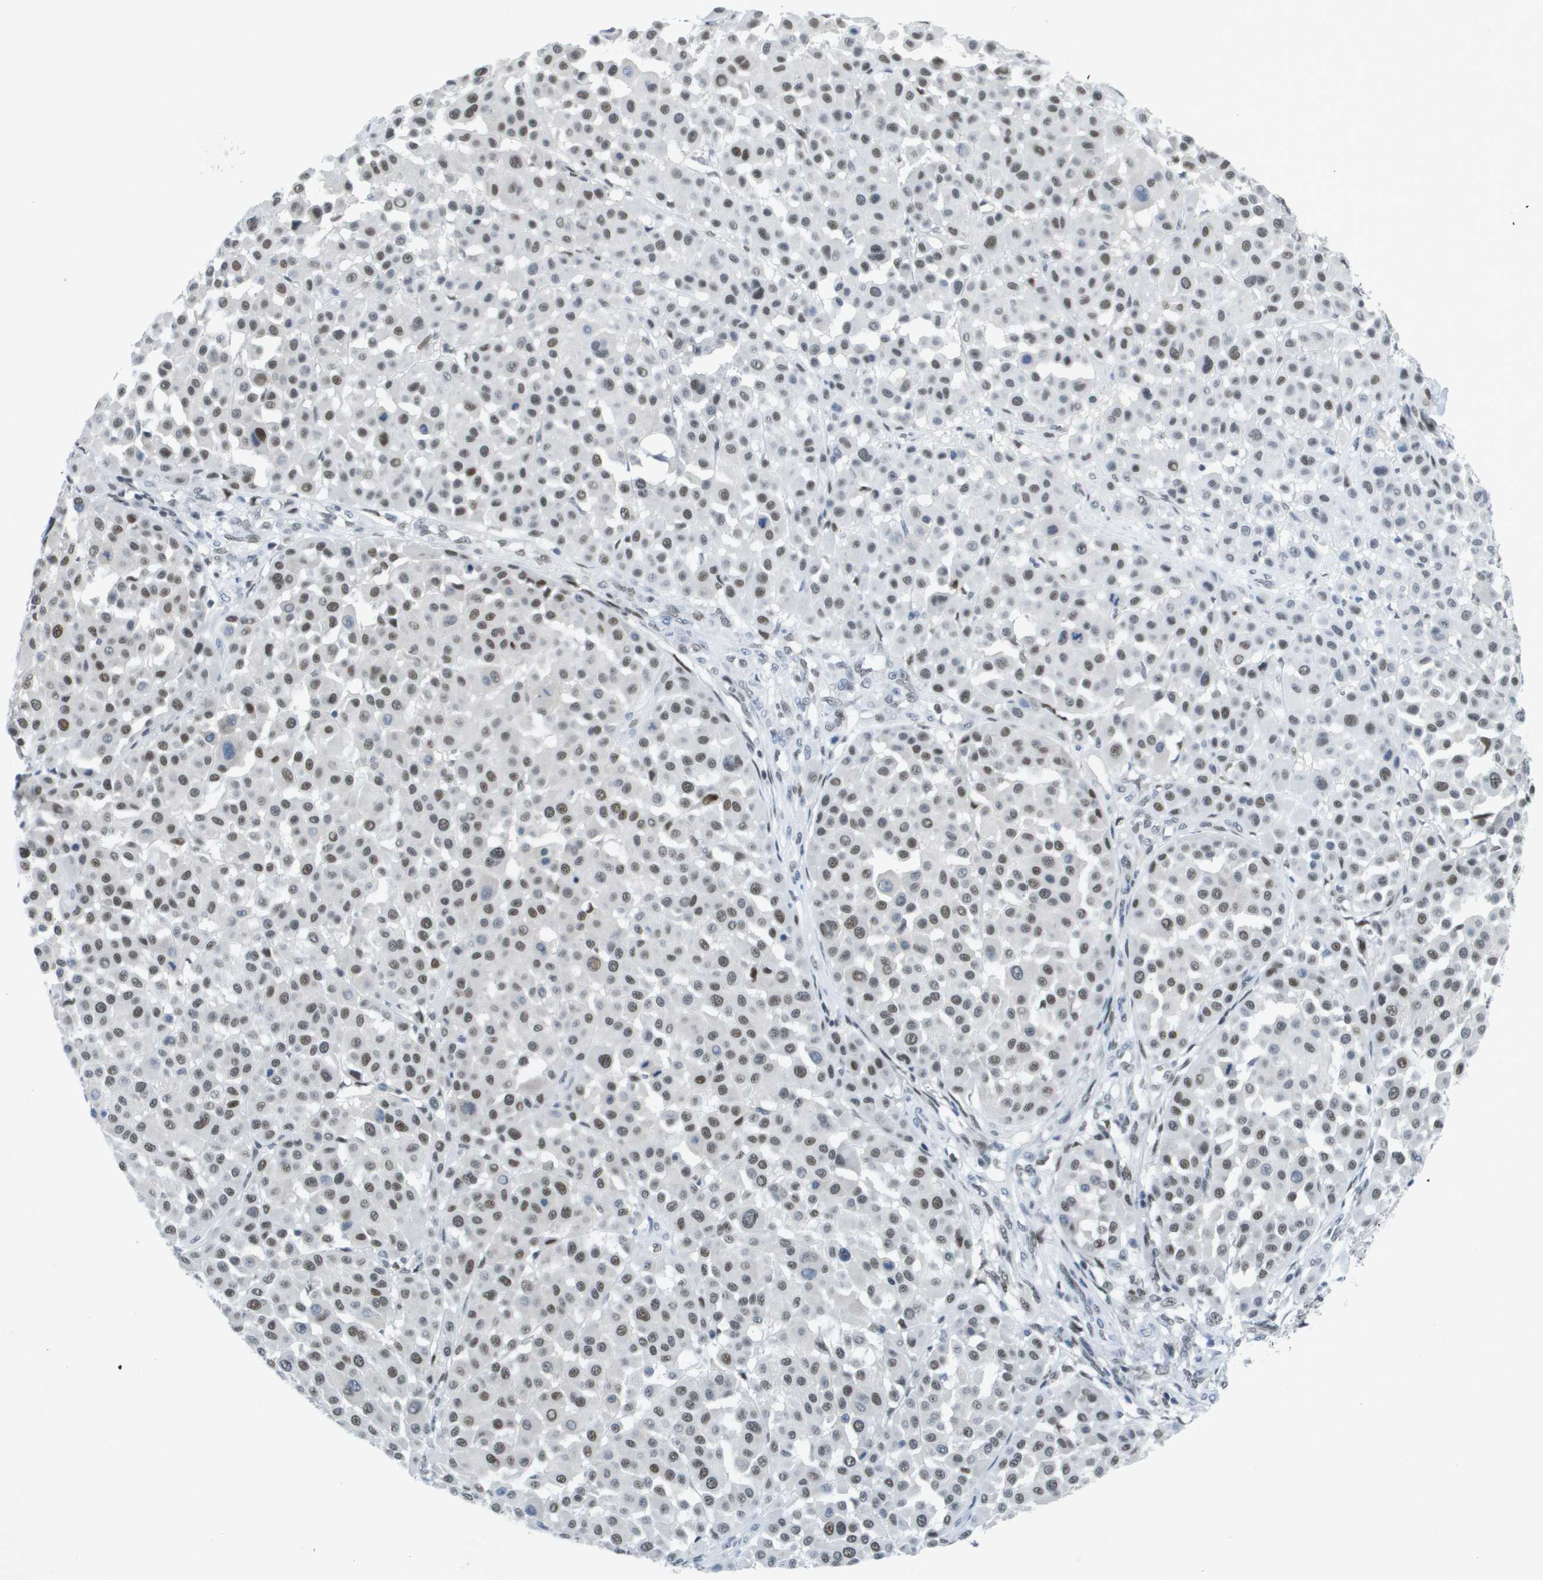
{"staining": {"intensity": "moderate", "quantity": ">75%", "location": "nuclear"}, "tissue": "melanoma", "cell_type": "Tumor cells", "image_type": "cancer", "snomed": [{"axis": "morphology", "description": "Malignant melanoma, Metastatic site"}, {"axis": "topography", "description": "Soft tissue"}], "caption": "A micrograph of malignant melanoma (metastatic site) stained for a protein demonstrates moderate nuclear brown staining in tumor cells. (Brightfield microscopy of DAB IHC at high magnification).", "gene": "TP53RK", "patient": {"sex": "male", "age": 41}}